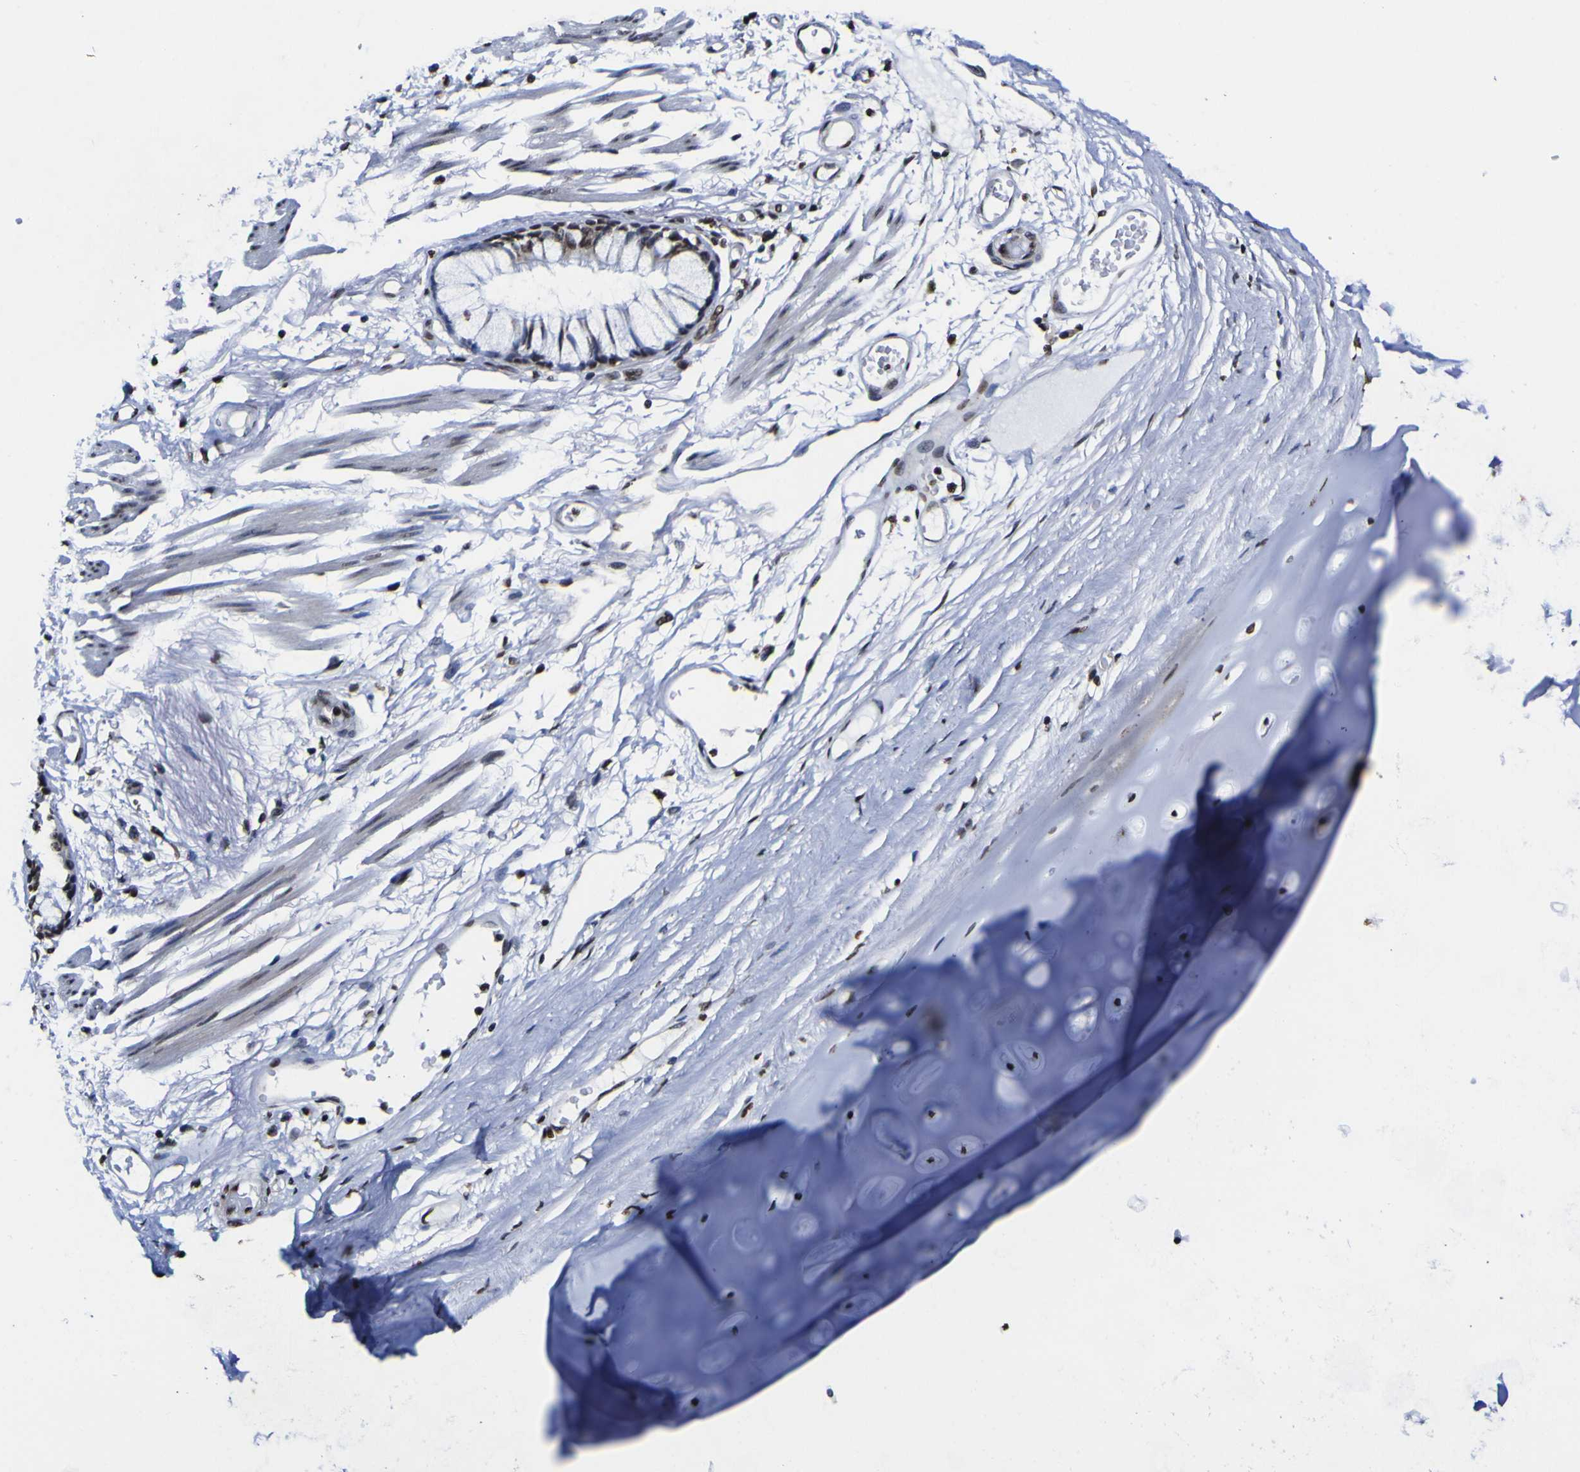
{"staining": {"intensity": "strong", "quantity": ">75%", "location": "nuclear"}, "tissue": "adipose tissue", "cell_type": "Adipocytes", "image_type": "normal", "snomed": [{"axis": "morphology", "description": "Normal tissue, NOS"}, {"axis": "topography", "description": "Cartilage tissue"}, {"axis": "topography", "description": "Bronchus"}], "caption": "Normal adipose tissue was stained to show a protein in brown. There is high levels of strong nuclear positivity in about >75% of adipocytes. Nuclei are stained in blue.", "gene": "PIAS1", "patient": {"sex": "female", "age": 73}}